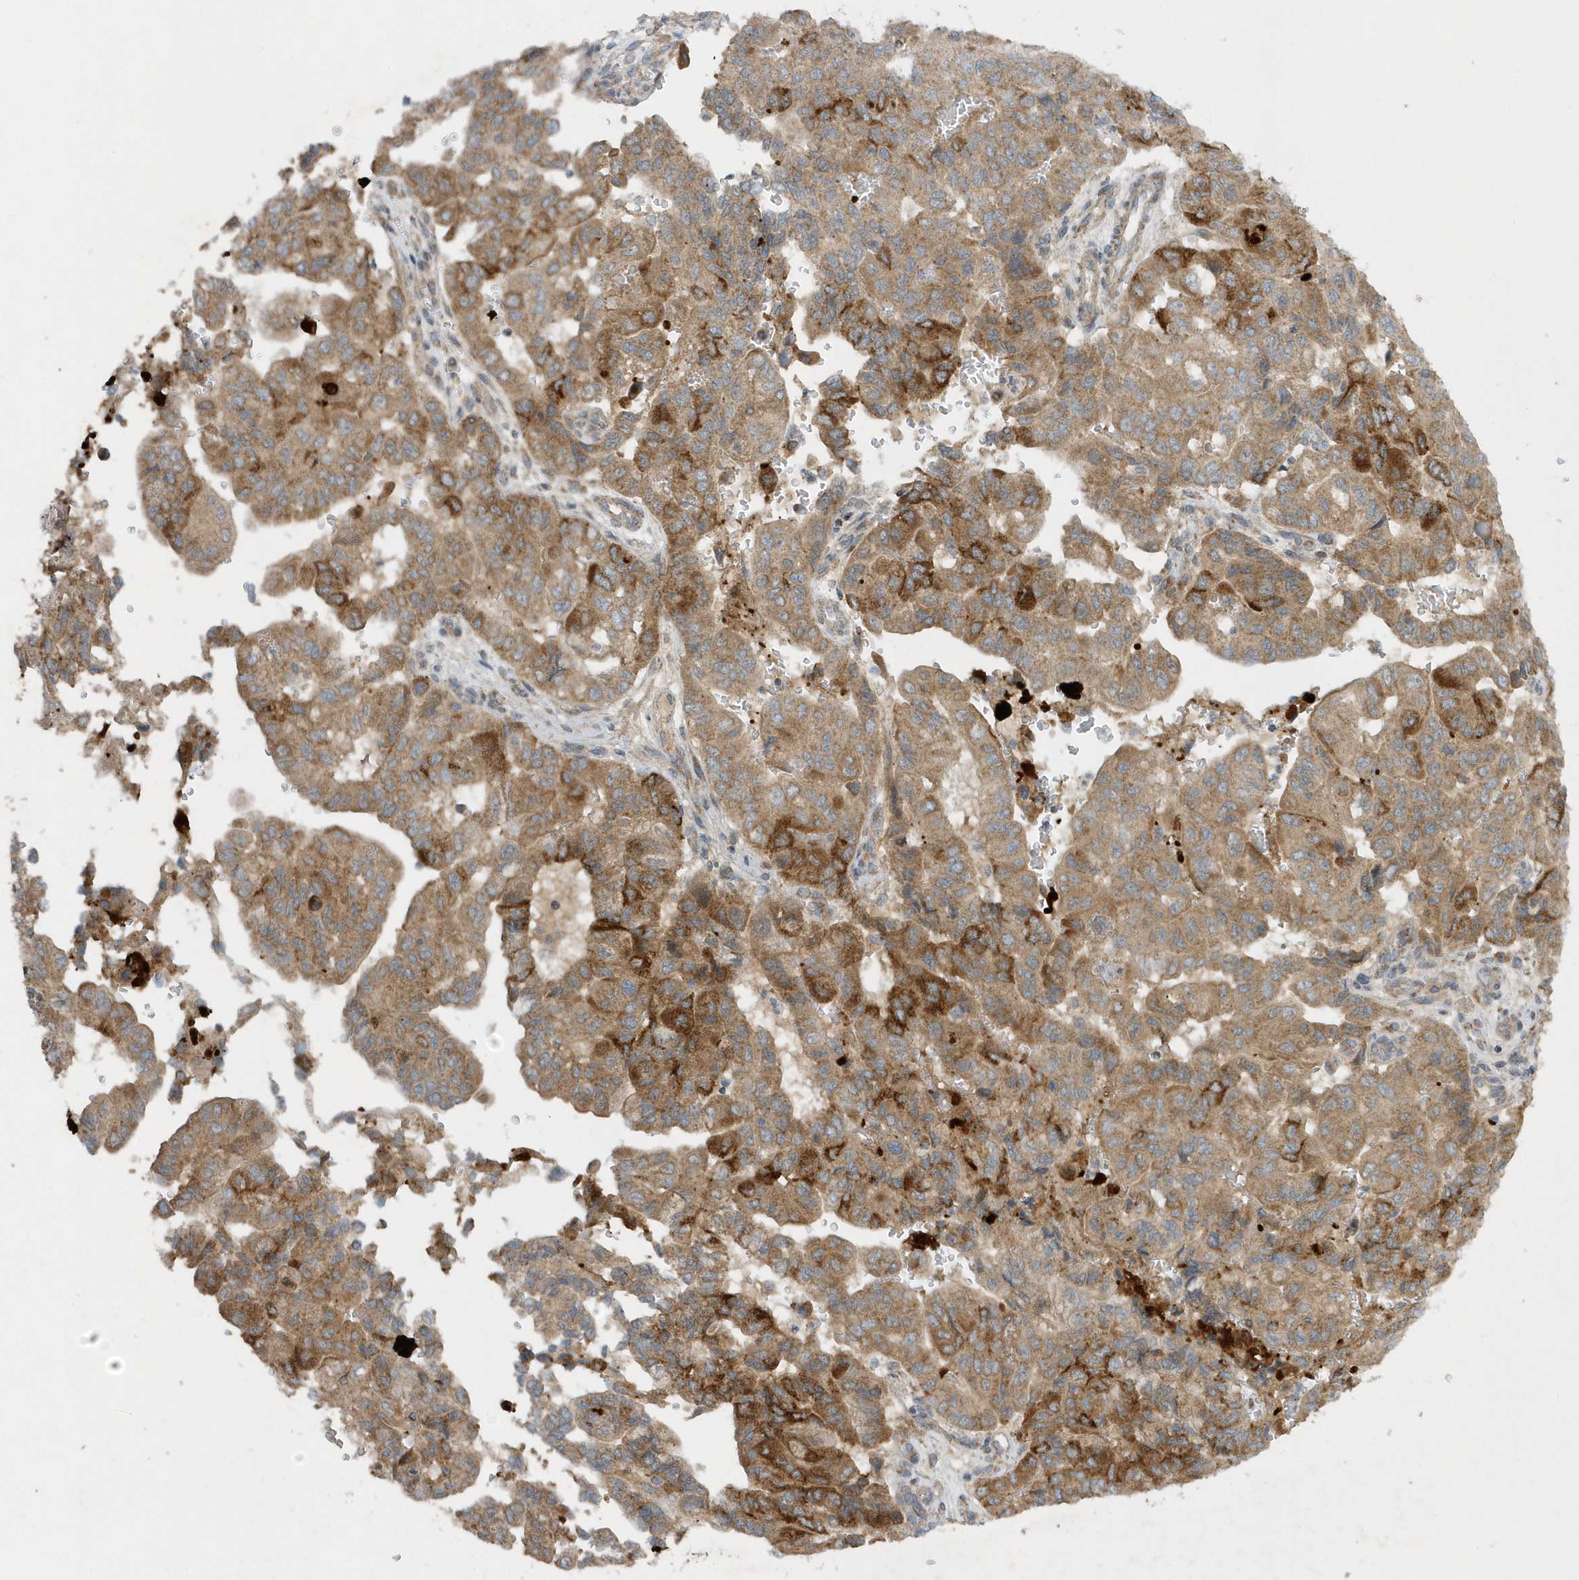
{"staining": {"intensity": "moderate", "quantity": ">75%", "location": "cytoplasmic/membranous"}, "tissue": "pancreatic cancer", "cell_type": "Tumor cells", "image_type": "cancer", "snomed": [{"axis": "morphology", "description": "Adenocarcinoma, NOS"}, {"axis": "topography", "description": "Pancreas"}], "caption": "Pancreatic adenocarcinoma was stained to show a protein in brown. There is medium levels of moderate cytoplasmic/membranous staining in approximately >75% of tumor cells.", "gene": "SLC38A2", "patient": {"sex": "male", "age": 51}}